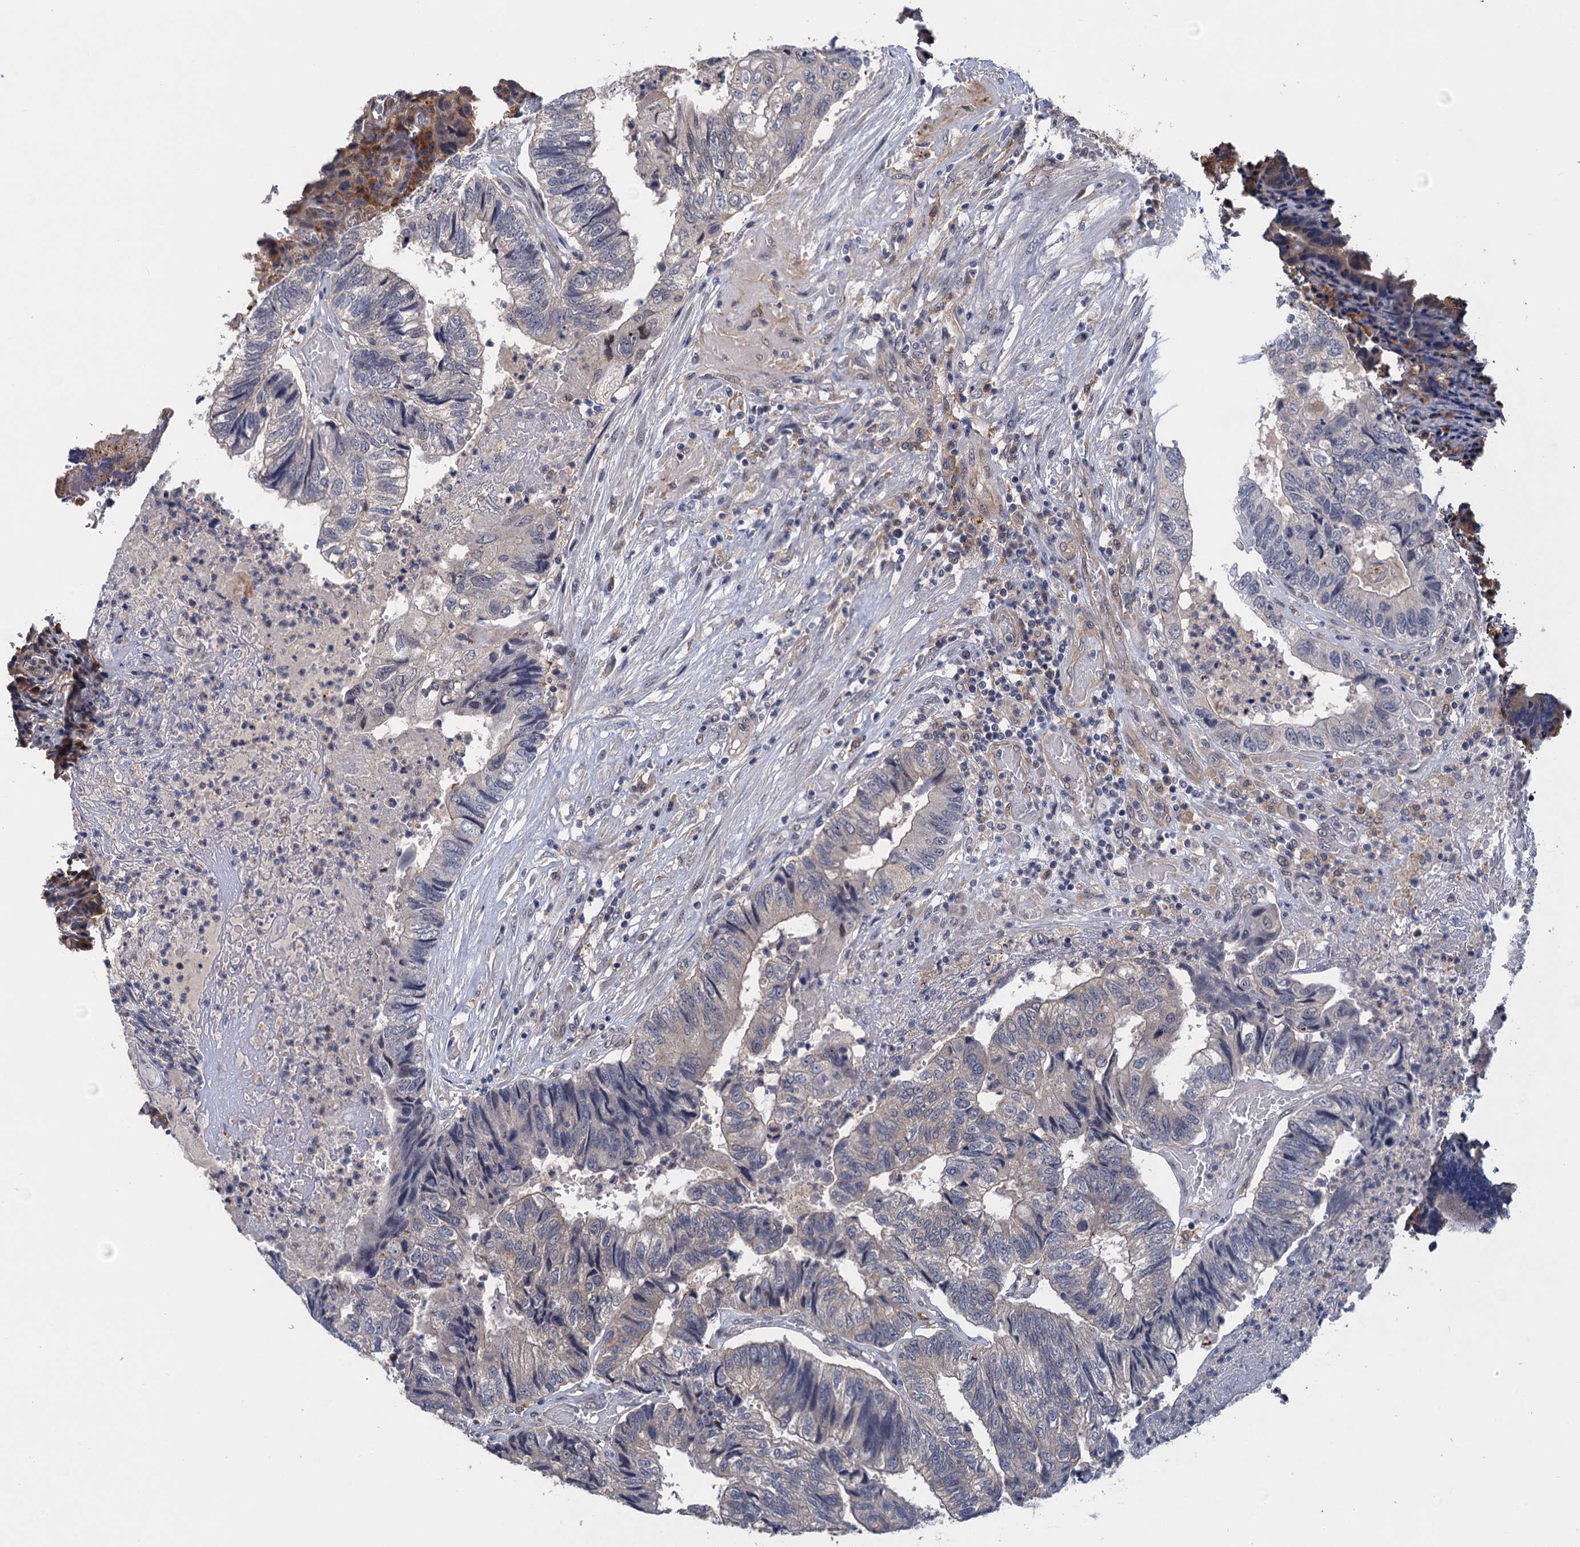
{"staining": {"intensity": "negative", "quantity": "none", "location": "none"}, "tissue": "colorectal cancer", "cell_type": "Tumor cells", "image_type": "cancer", "snomed": [{"axis": "morphology", "description": "Adenocarcinoma, NOS"}, {"axis": "topography", "description": "Colon"}], "caption": "Colorectal cancer stained for a protein using immunohistochemistry (IHC) shows no positivity tumor cells.", "gene": "NEK8", "patient": {"sex": "female", "age": 67}}